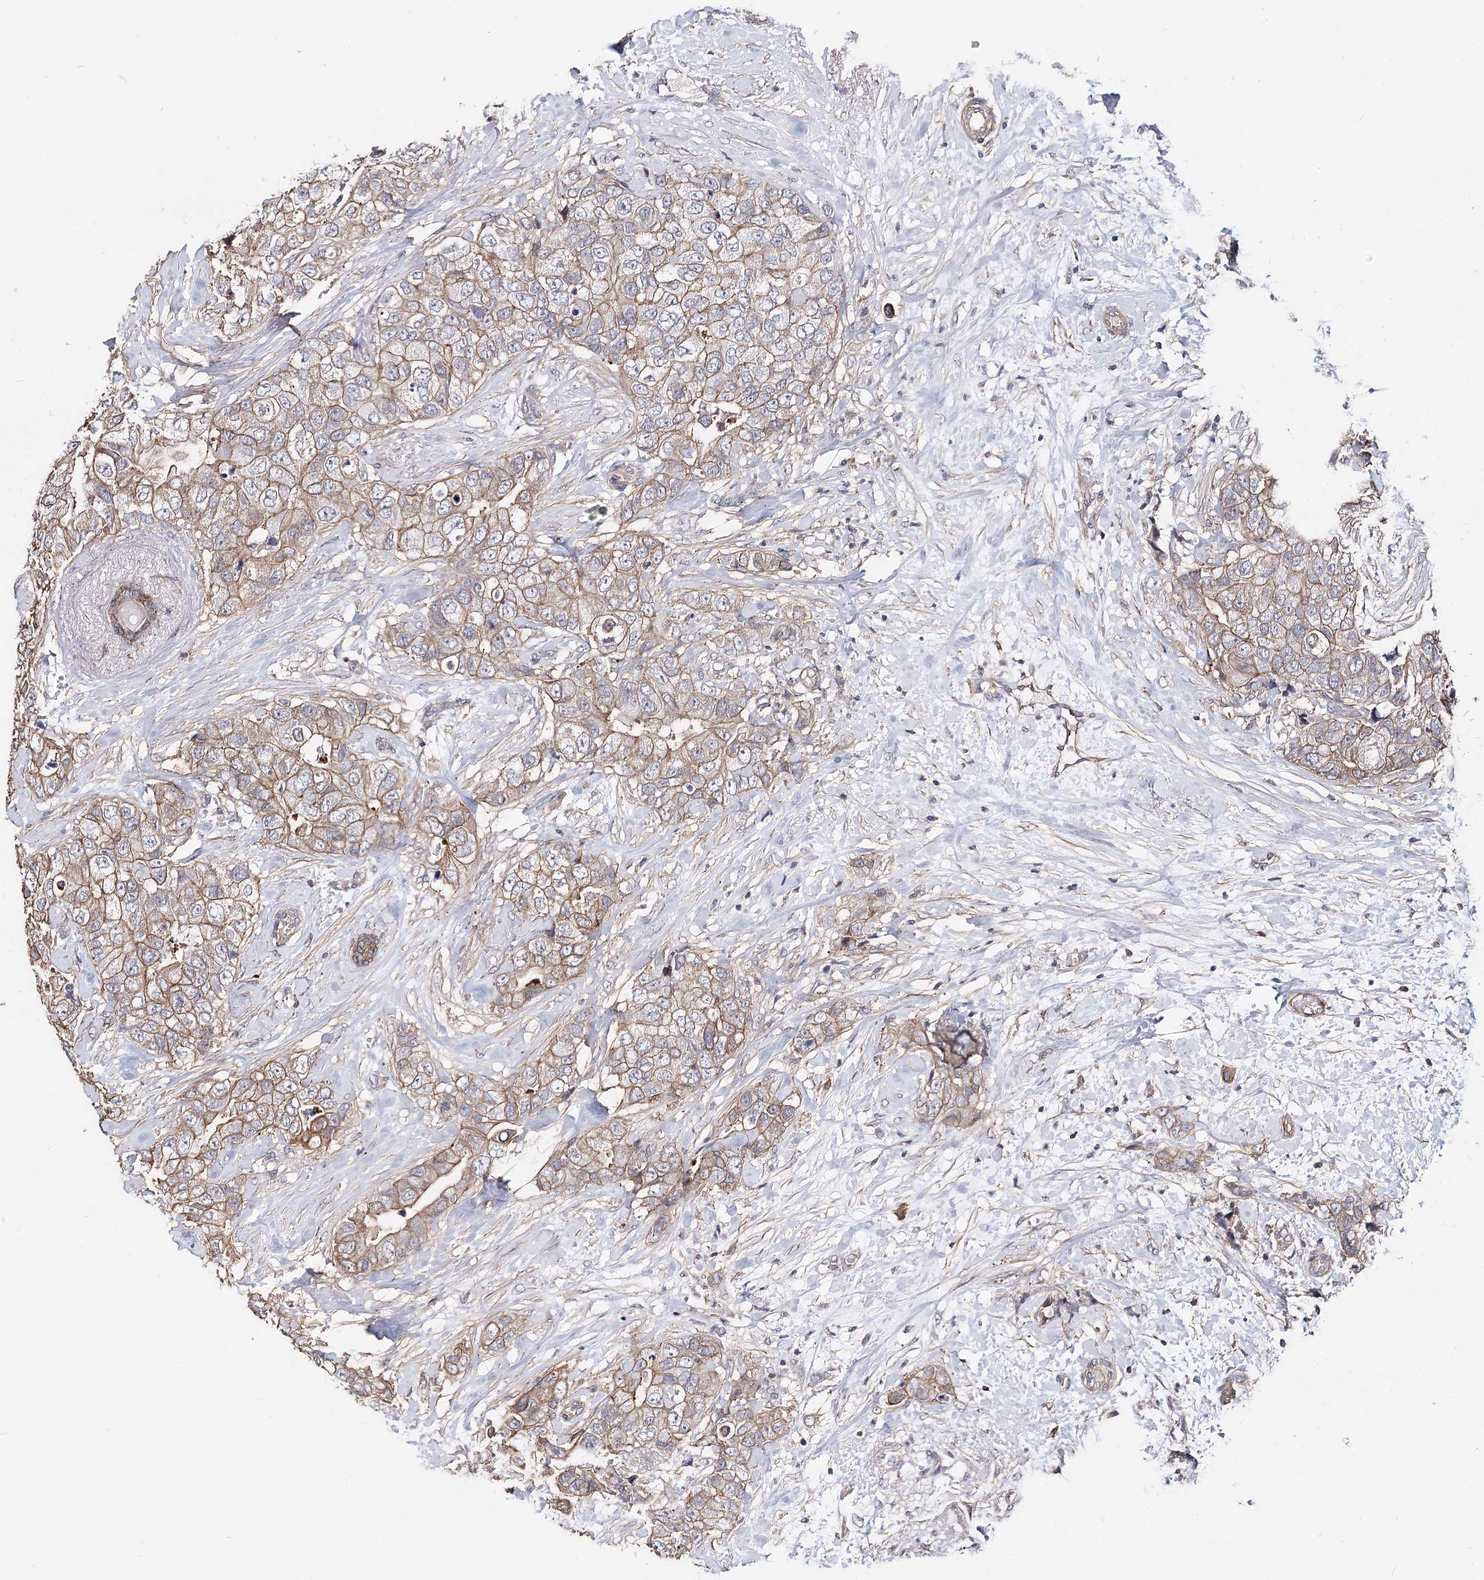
{"staining": {"intensity": "moderate", "quantity": "25%-75%", "location": "cytoplasmic/membranous"}, "tissue": "breast cancer", "cell_type": "Tumor cells", "image_type": "cancer", "snomed": [{"axis": "morphology", "description": "Duct carcinoma"}, {"axis": "topography", "description": "Breast"}], "caption": "Immunohistochemical staining of human breast cancer (infiltrating ductal carcinoma) demonstrates medium levels of moderate cytoplasmic/membranous positivity in about 25%-75% of tumor cells. The protein of interest is shown in brown color, while the nuclei are stained blue.", "gene": "TMEM218", "patient": {"sex": "female", "age": 62}}